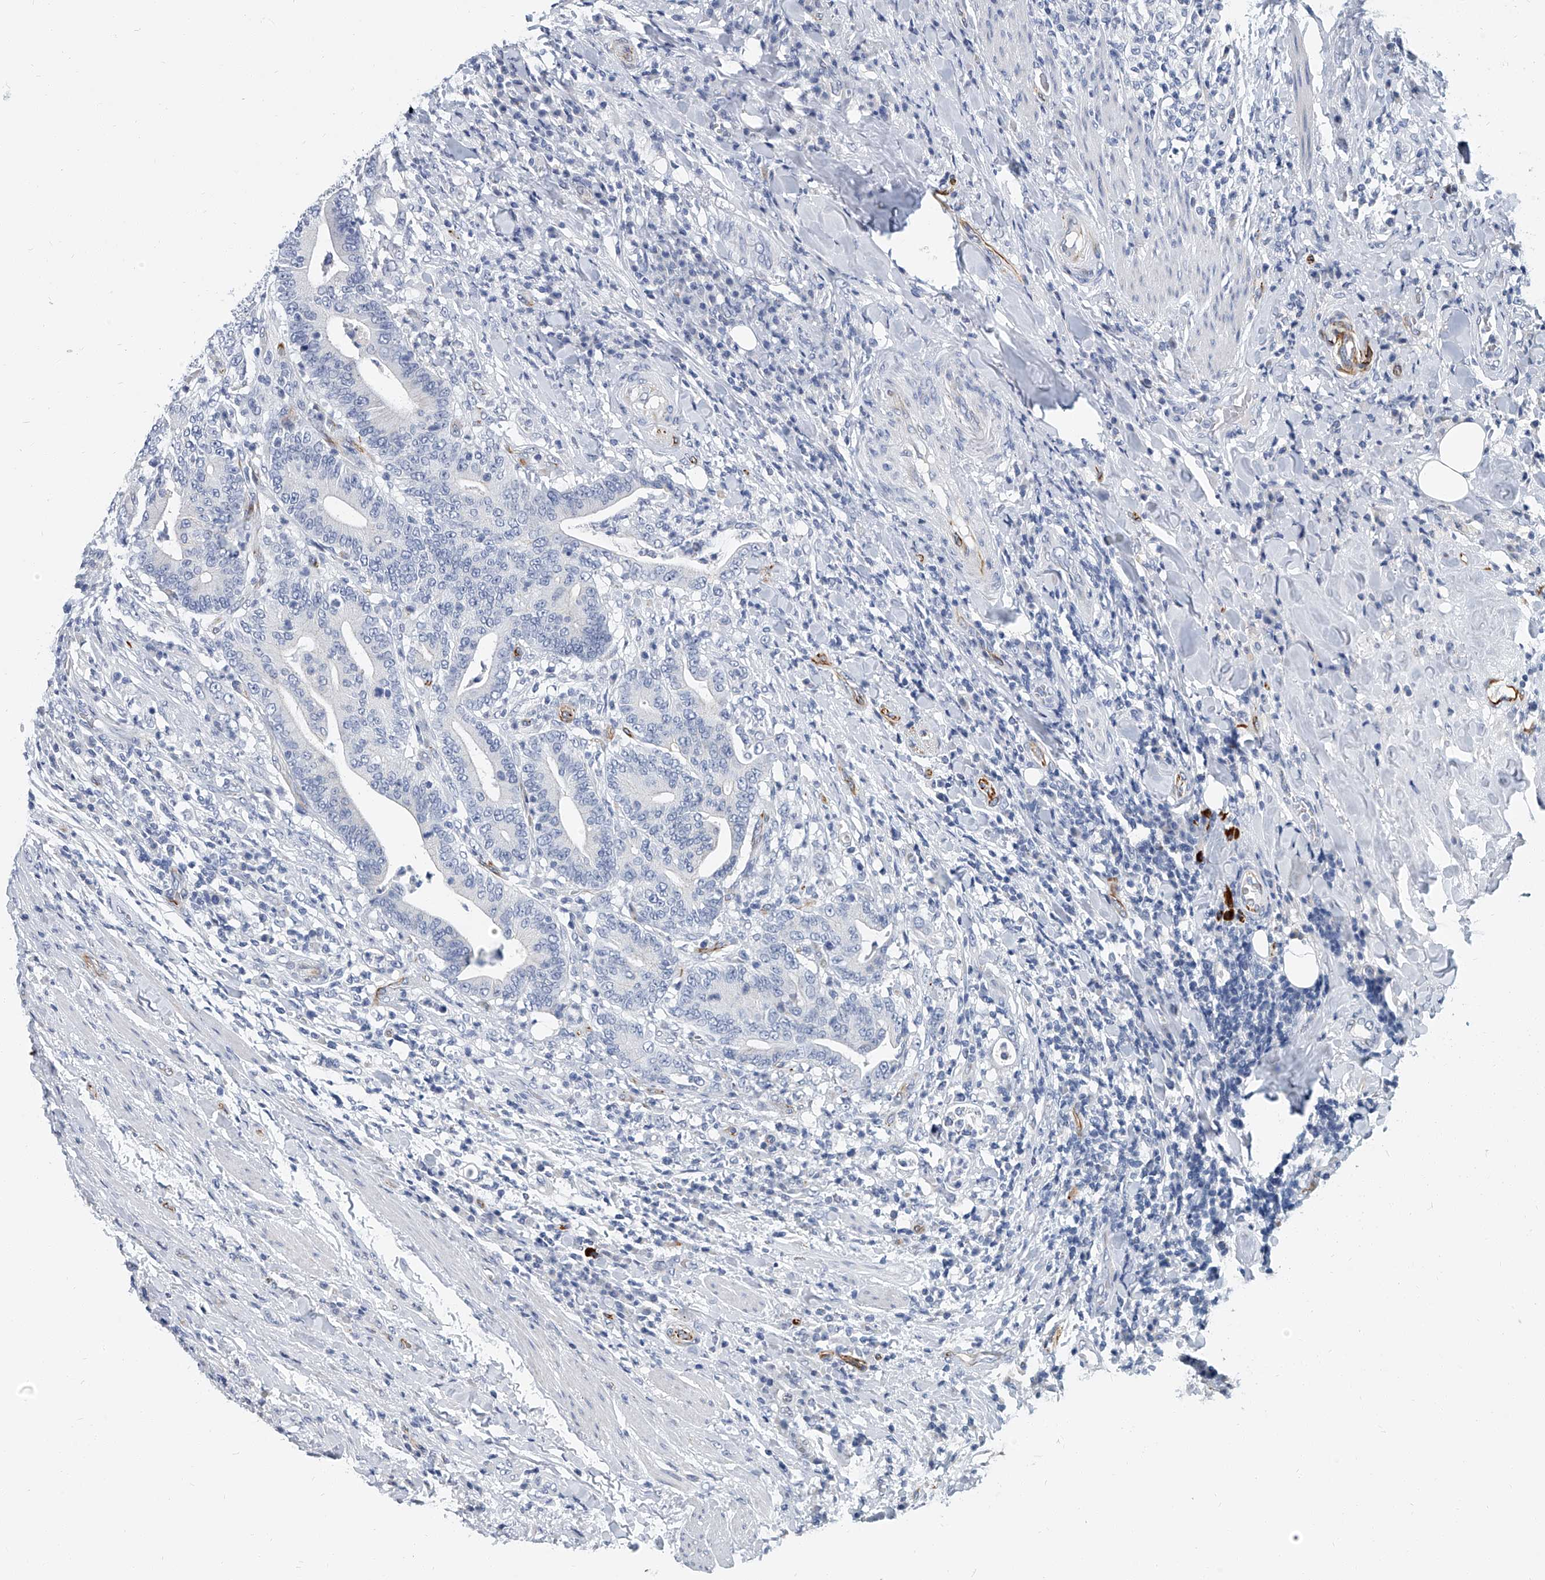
{"staining": {"intensity": "negative", "quantity": "none", "location": "none"}, "tissue": "colorectal cancer", "cell_type": "Tumor cells", "image_type": "cancer", "snomed": [{"axis": "morphology", "description": "Adenocarcinoma, NOS"}, {"axis": "topography", "description": "Colon"}], "caption": "Immunohistochemical staining of human colorectal cancer (adenocarcinoma) displays no significant expression in tumor cells.", "gene": "KIRREL1", "patient": {"sex": "female", "age": 66}}